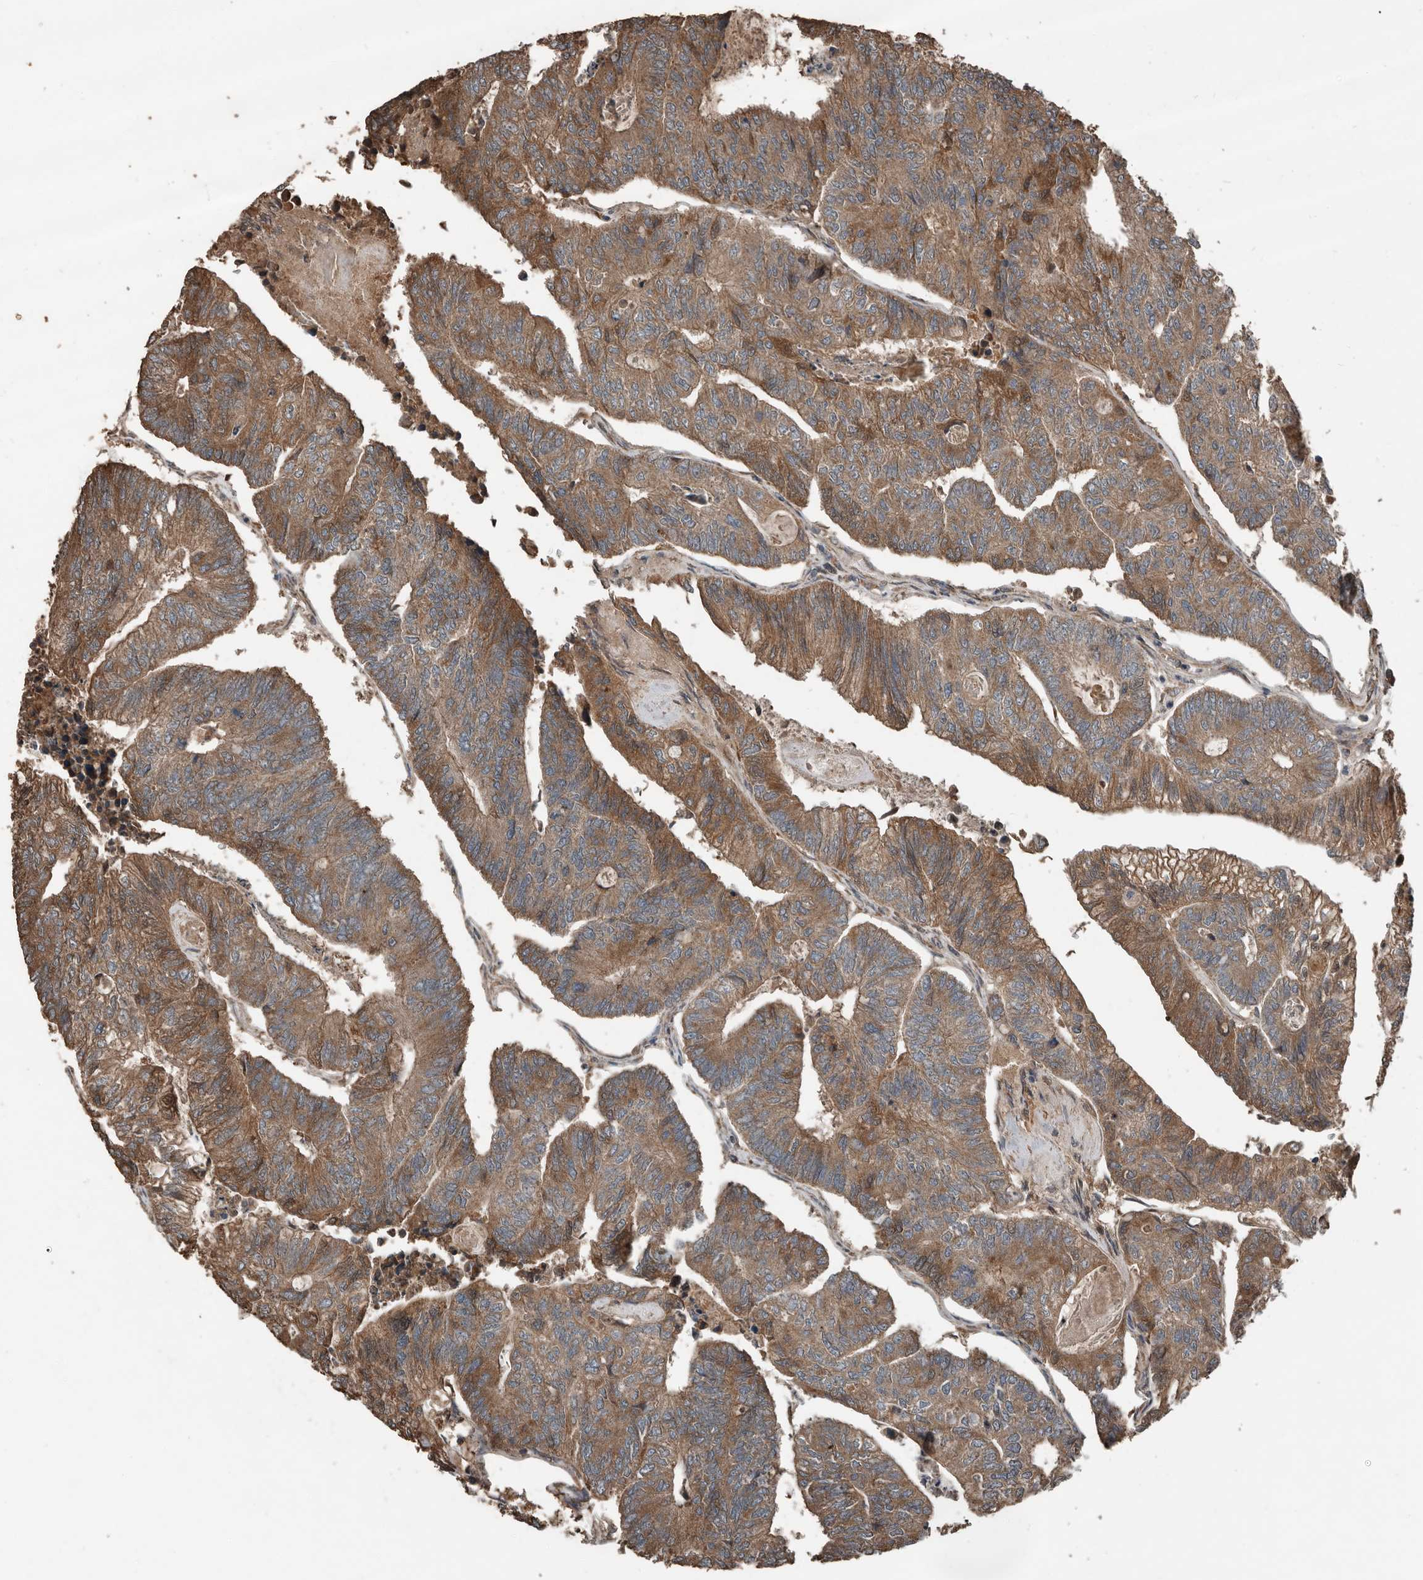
{"staining": {"intensity": "moderate", "quantity": ">75%", "location": "cytoplasmic/membranous"}, "tissue": "colorectal cancer", "cell_type": "Tumor cells", "image_type": "cancer", "snomed": [{"axis": "morphology", "description": "Adenocarcinoma, NOS"}, {"axis": "topography", "description": "Colon"}], "caption": "Moderate cytoplasmic/membranous expression for a protein is identified in approximately >75% of tumor cells of colorectal cancer using immunohistochemistry (IHC).", "gene": "RNF207", "patient": {"sex": "female", "age": 67}}